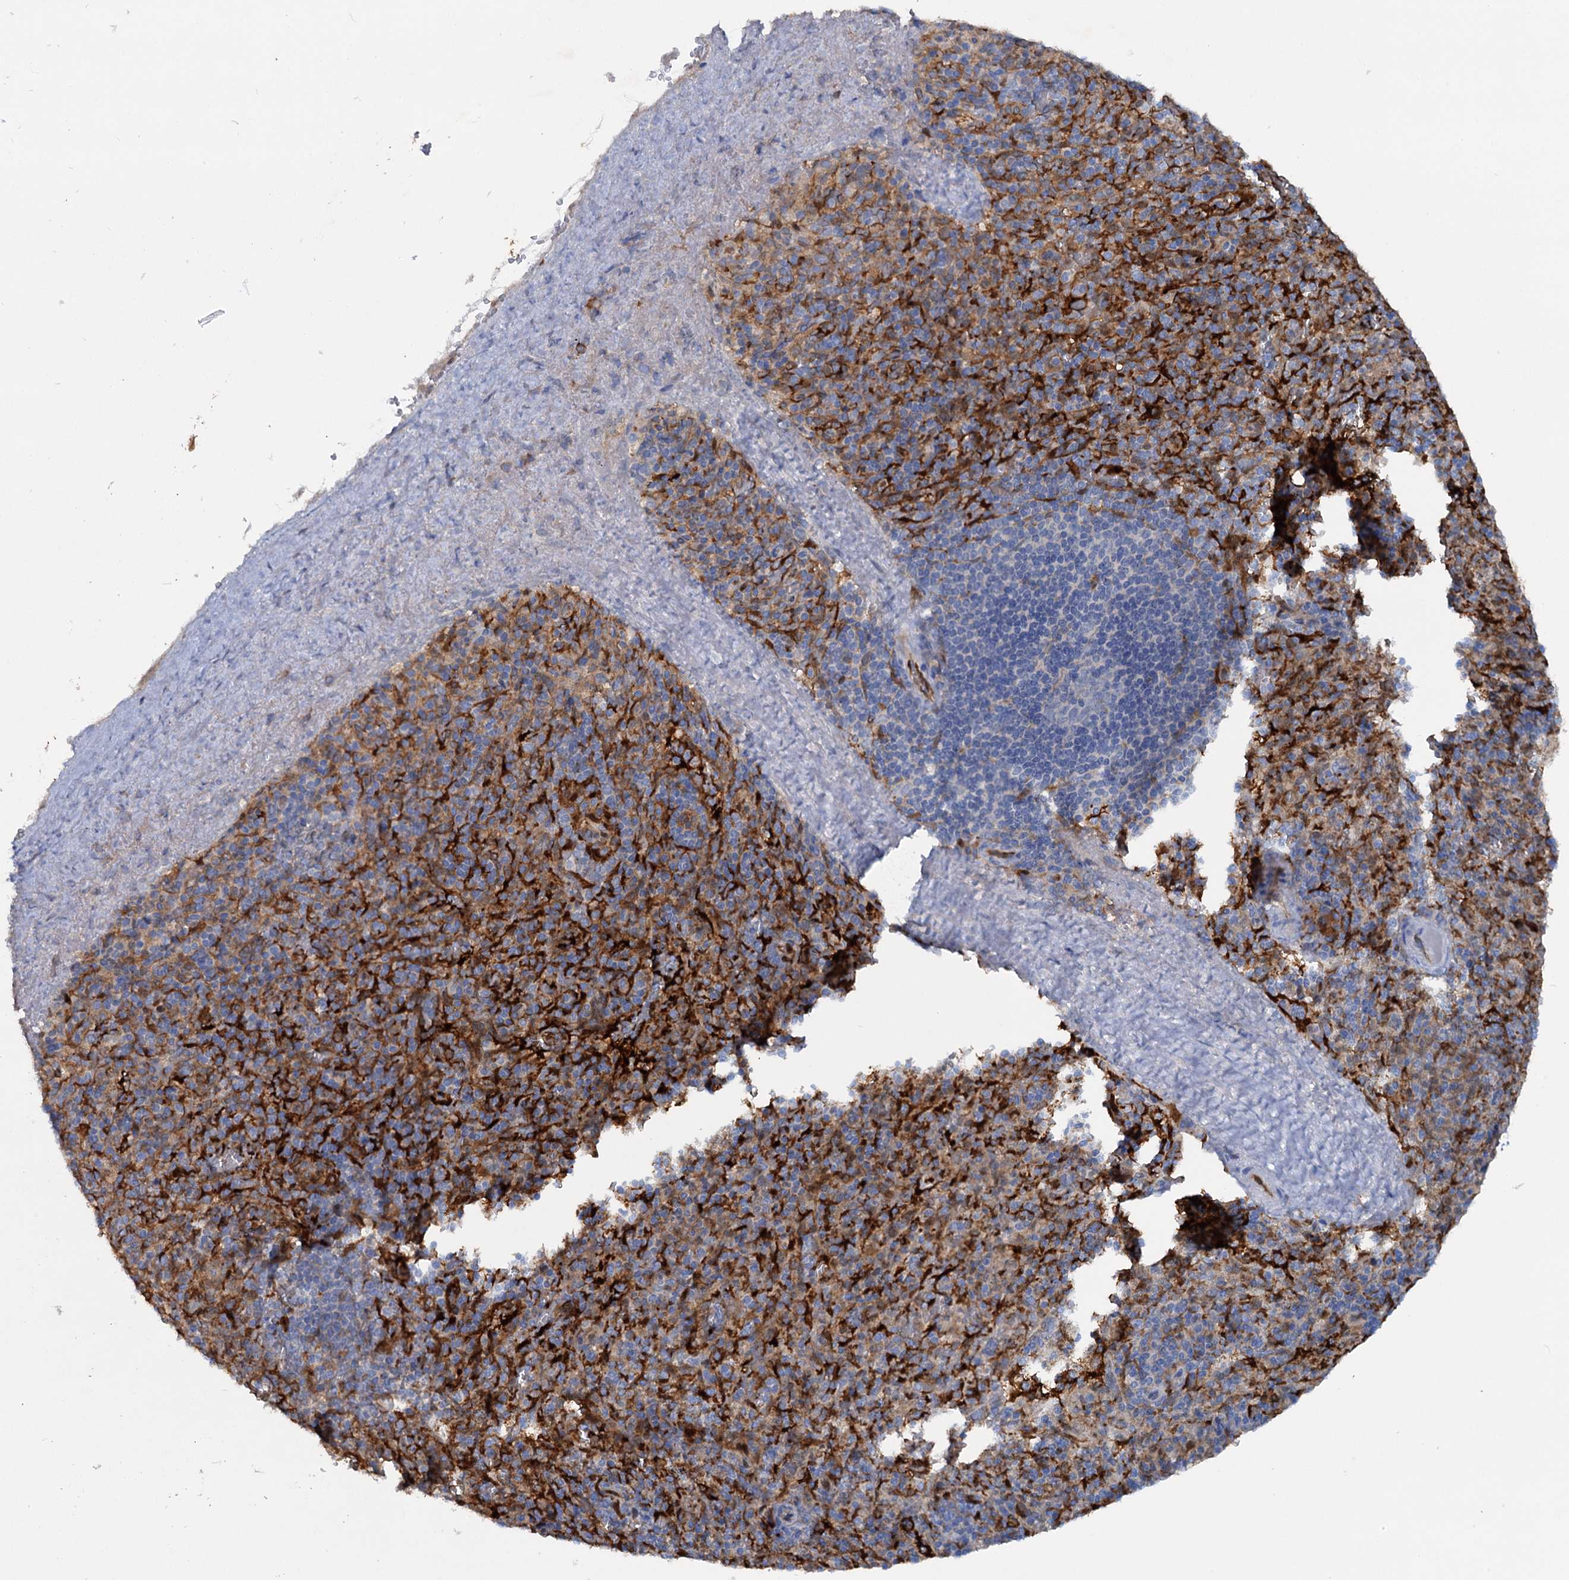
{"staining": {"intensity": "moderate", "quantity": "<25%", "location": "cytoplasmic/membranous"}, "tissue": "spleen", "cell_type": "Cells in red pulp", "image_type": "normal", "snomed": [{"axis": "morphology", "description": "Normal tissue, NOS"}, {"axis": "topography", "description": "Spleen"}], "caption": "Moderate cytoplasmic/membranous positivity is identified in about <25% of cells in red pulp in unremarkable spleen. (Stains: DAB in brown, nuclei in blue, Microscopy: brightfield microscopy at high magnification).", "gene": "IL17RD", "patient": {"sex": "male", "age": 82}}